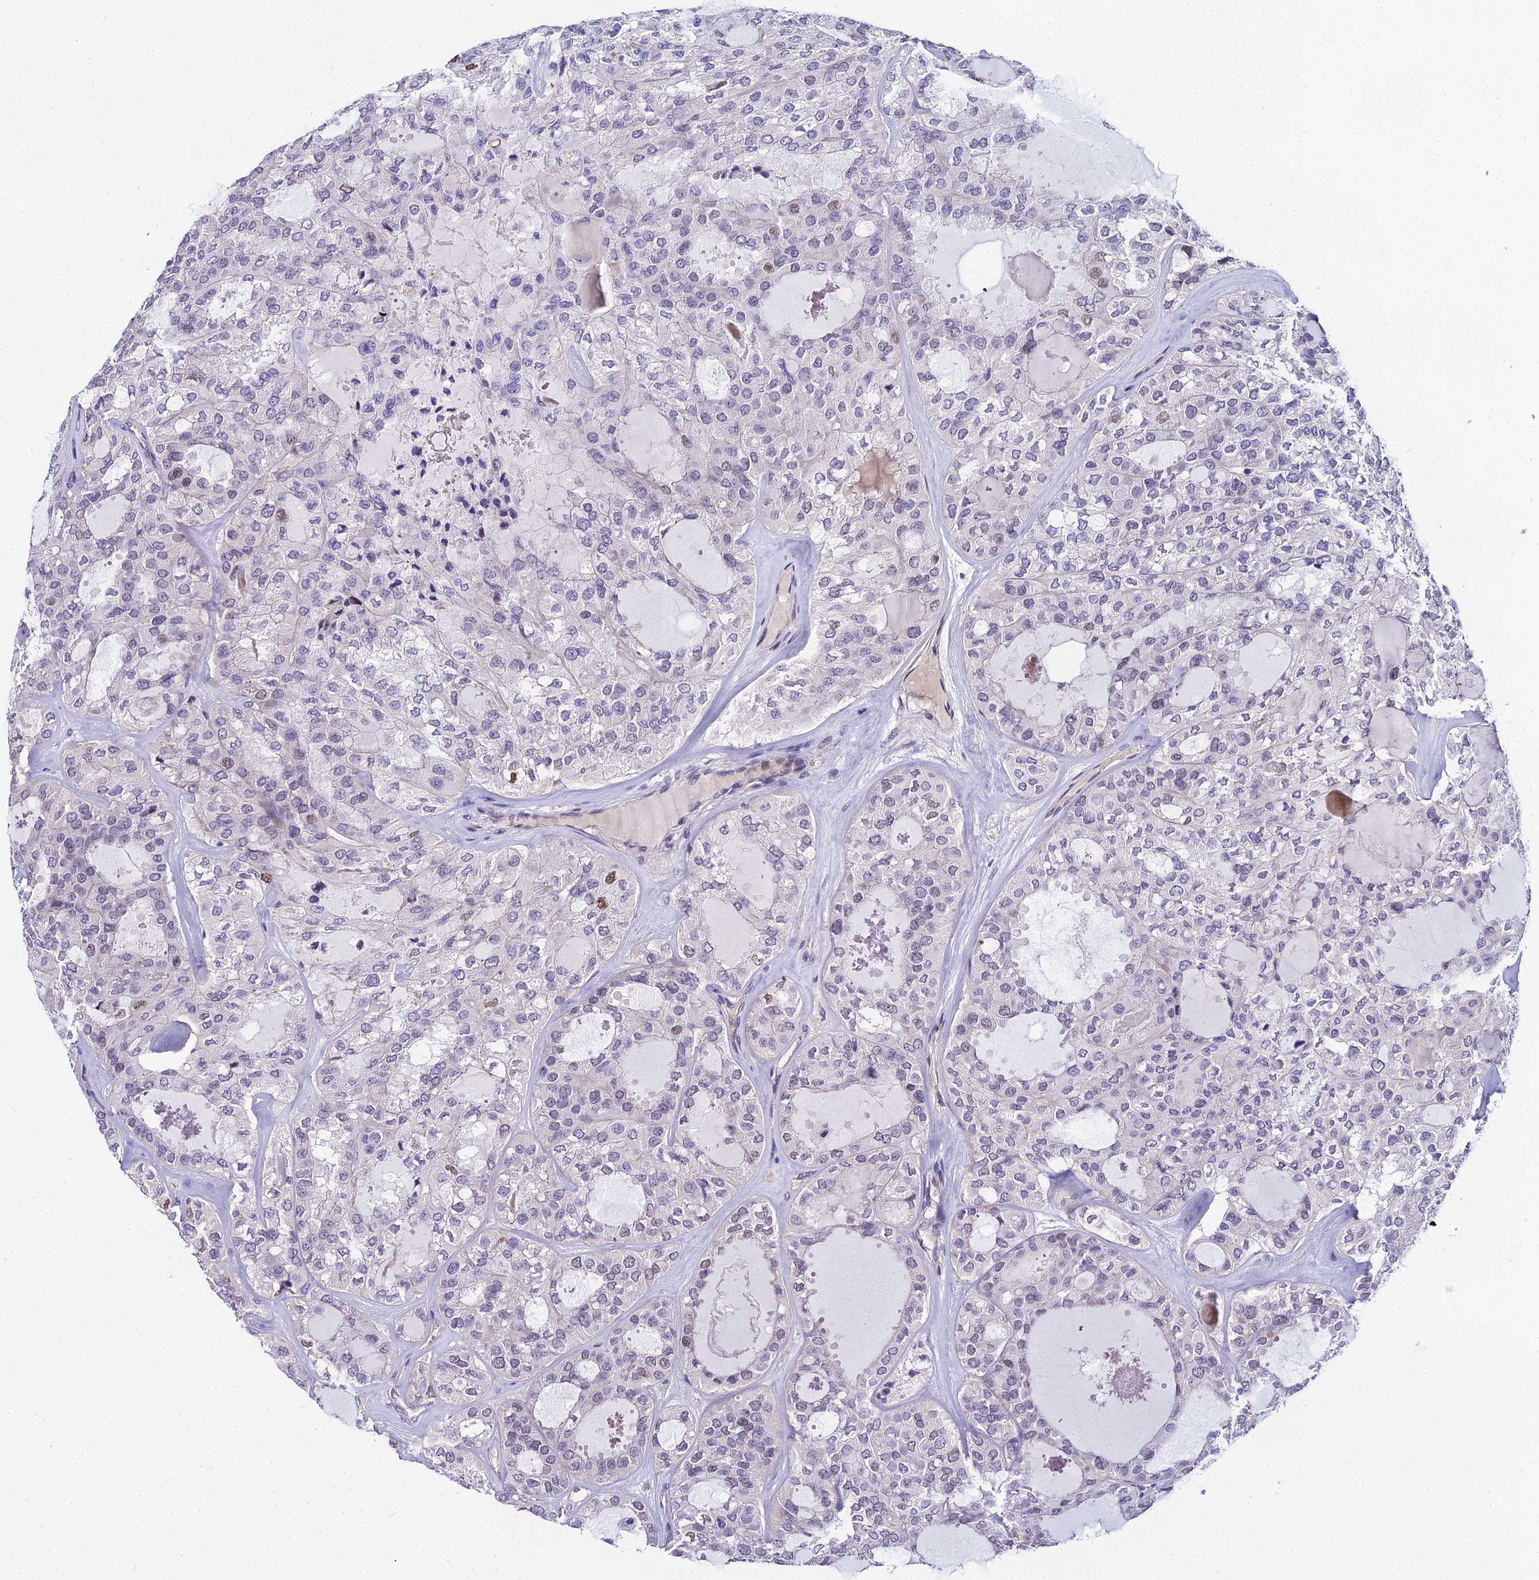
{"staining": {"intensity": "moderate", "quantity": "<25%", "location": "nuclear"}, "tissue": "thyroid cancer", "cell_type": "Tumor cells", "image_type": "cancer", "snomed": [{"axis": "morphology", "description": "Follicular adenoma carcinoma, NOS"}, {"axis": "topography", "description": "Thyroid gland"}], "caption": "Protein staining by IHC reveals moderate nuclear positivity in about <25% of tumor cells in thyroid cancer (follicular adenoma carcinoma).", "gene": "TRIML2", "patient": {"sex": "male", "age": 75}}